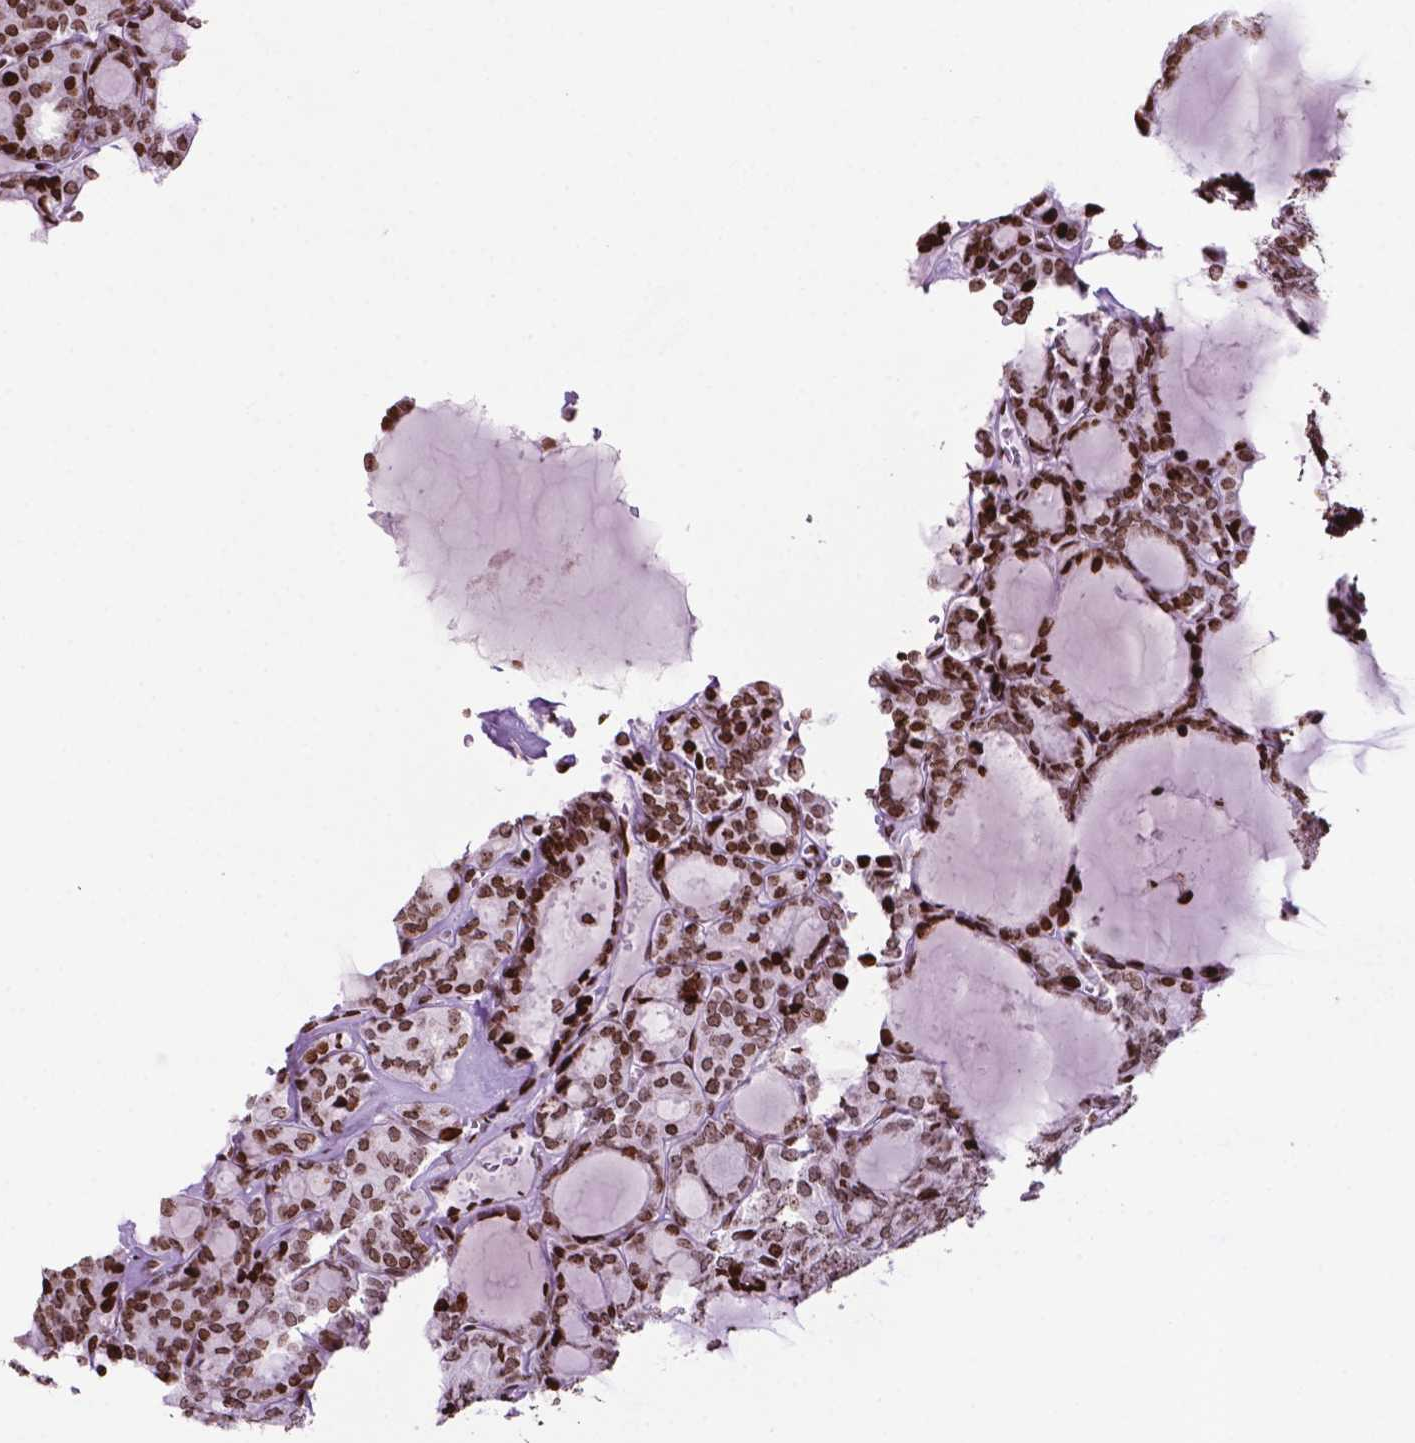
{"staining": {"intensity": "moderate", "quantity": ">75%", "location": "nuclear"}, "tissue": "thyroid cancer", "cell_type": "Tumor cells", "image_type": "cancer", "snomed": [{"axis": "morphology", "description": "Follicular adenoma carcinoma, NOS"}, {"axis": "topography", "description": "Thyroid gland"}], "caption": "A brown stain highlights moderate nuclear positivity of a protein in human thyroid cancer (follicular adenoma carcinoma) tumor cells. The staining is performed using DAB (3,3'-diaminobenzidine) brown chromogen to label protein expression. The nuclei are counter-stained blue using hematoxylin.", "gene": "TMEM250", "patient": {"sex": "male", "age": 74}}